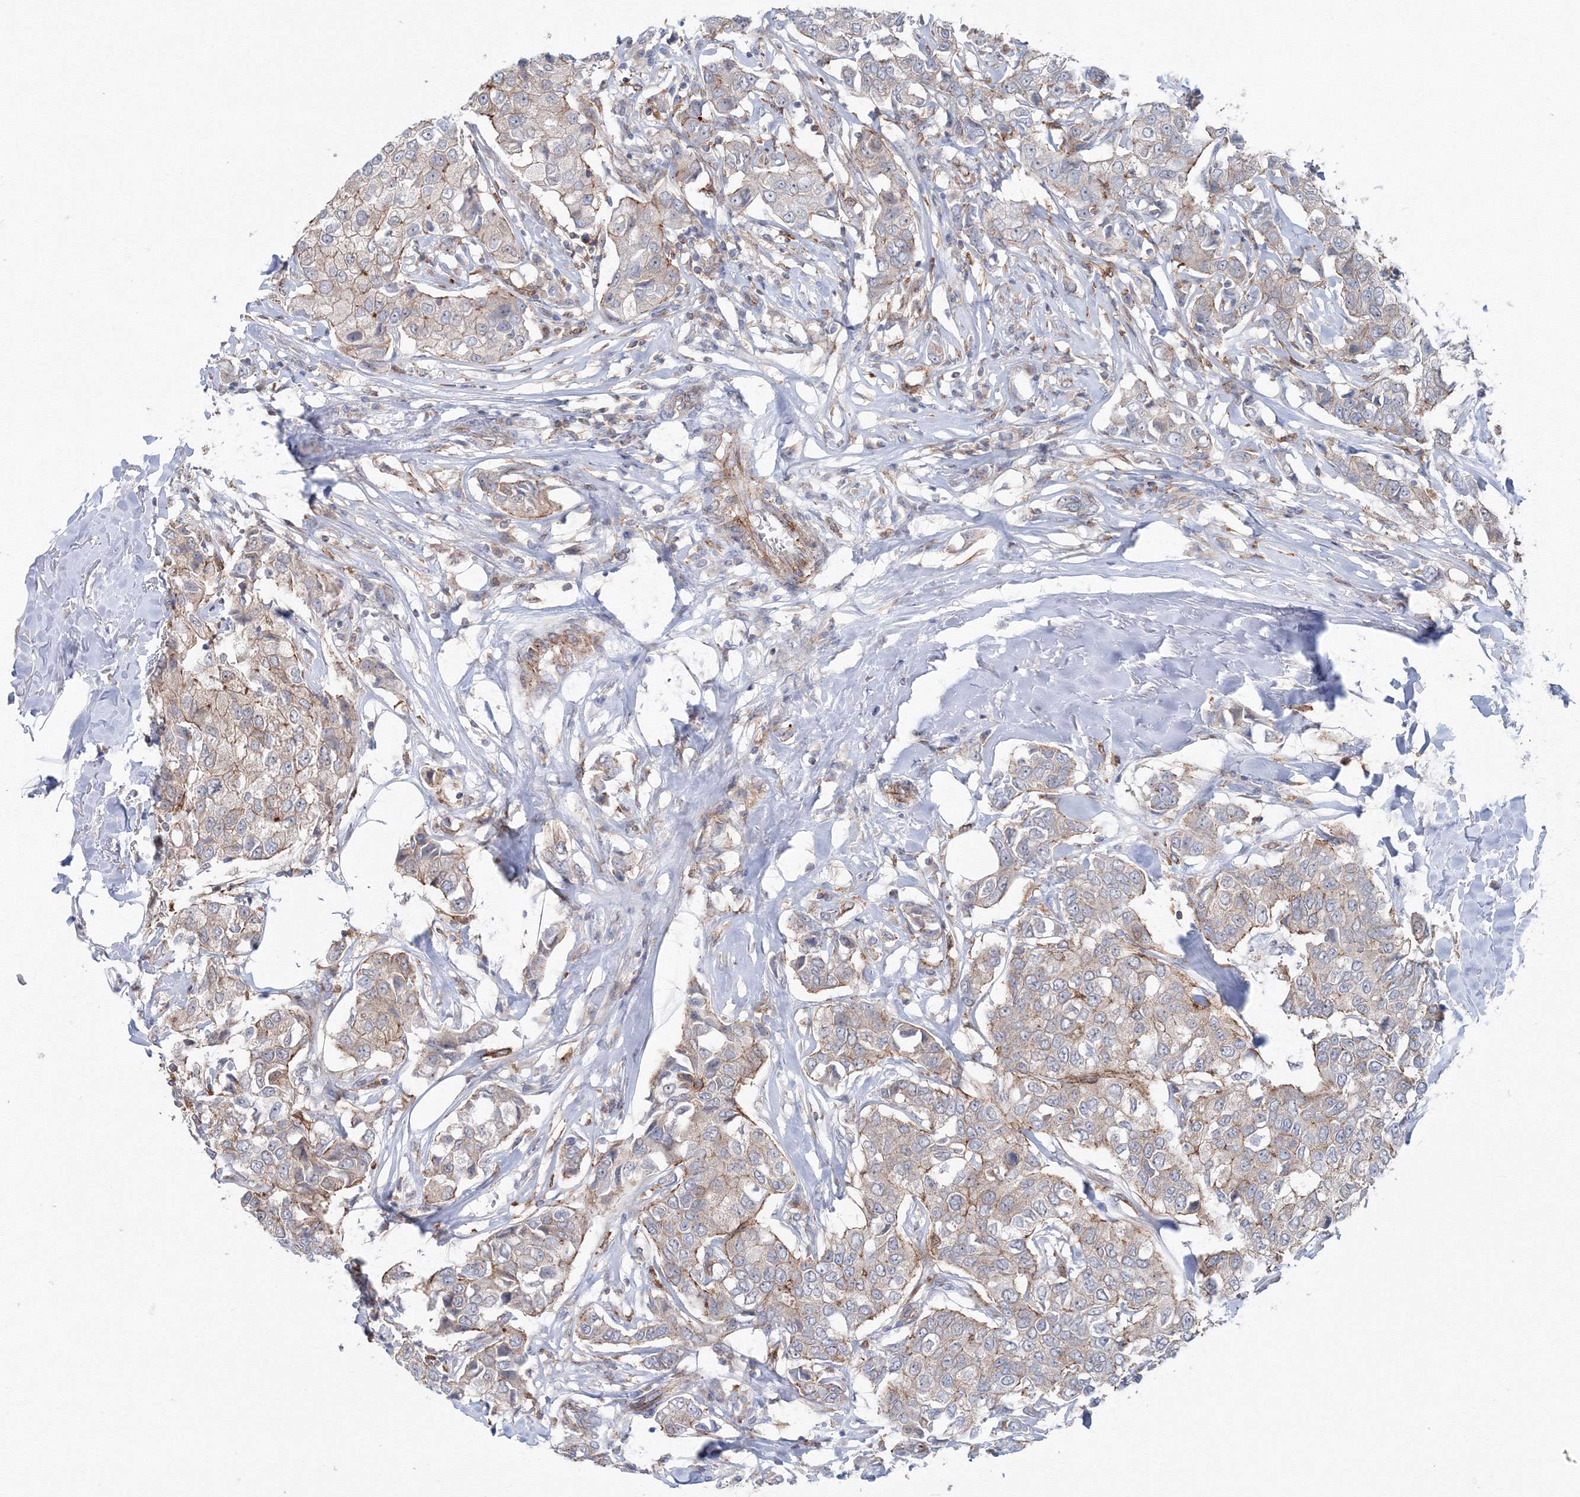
{"staining": {"intensity": "moderate", "quantity": "<25%", "location": "cytoplasmic/membranous"}, "tissue": "breast cancer", "cell_type": "Tumor cells", "image_type": "cancer", "snomed": [{"axis": "morphology", "description": "Duct carcinoma"}, {"axis": "topography", "description": "Breast"}], "caption": "Immunohistochemistry (IHC) of human breast cancer (intraductal carcinoma) displays low levels of moderate cytoplasmic/membranous positivity in approximately <25% of tumor cells.", "gene": "GGA2", "patient": {"sex": "female", "age": 80}}